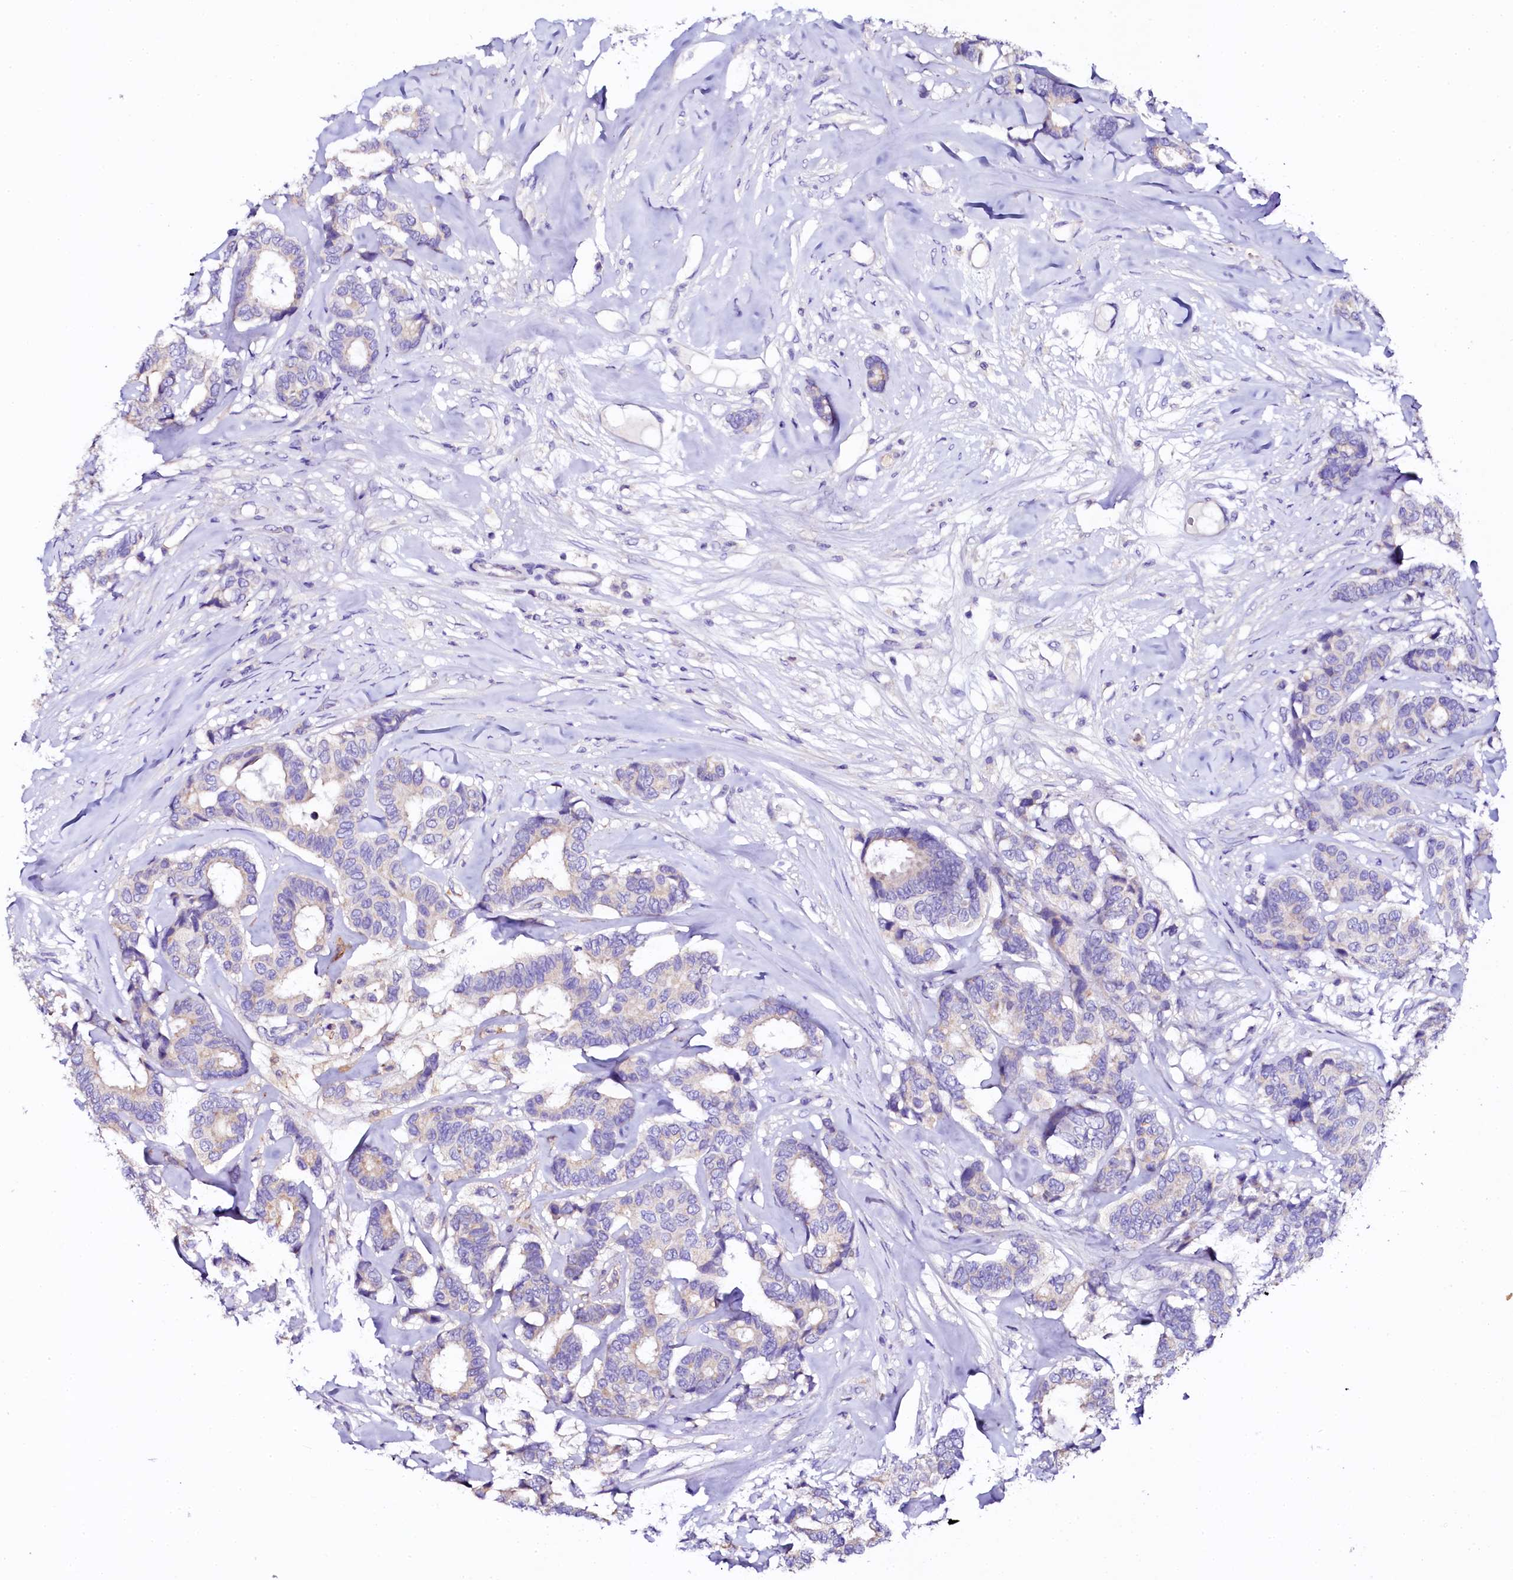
{"staining": {"intensity": "negative", "quantity": "none", "location": "none"}, "tissue": "breast cancer", "cell_type": "Tumor cells", "image_type": "cancer", "snomed": [{"axis": "morphology", "description": "Duct carcinoma"}, {"axis": "topography", "description": "Breast"}], "caption": "Image shows no protein staining in tumor cells of breast cancer (invasive ductal carcinoma) tissue.", "gene": "NAA16", "patient": {"sex": "female", "age": 87}}